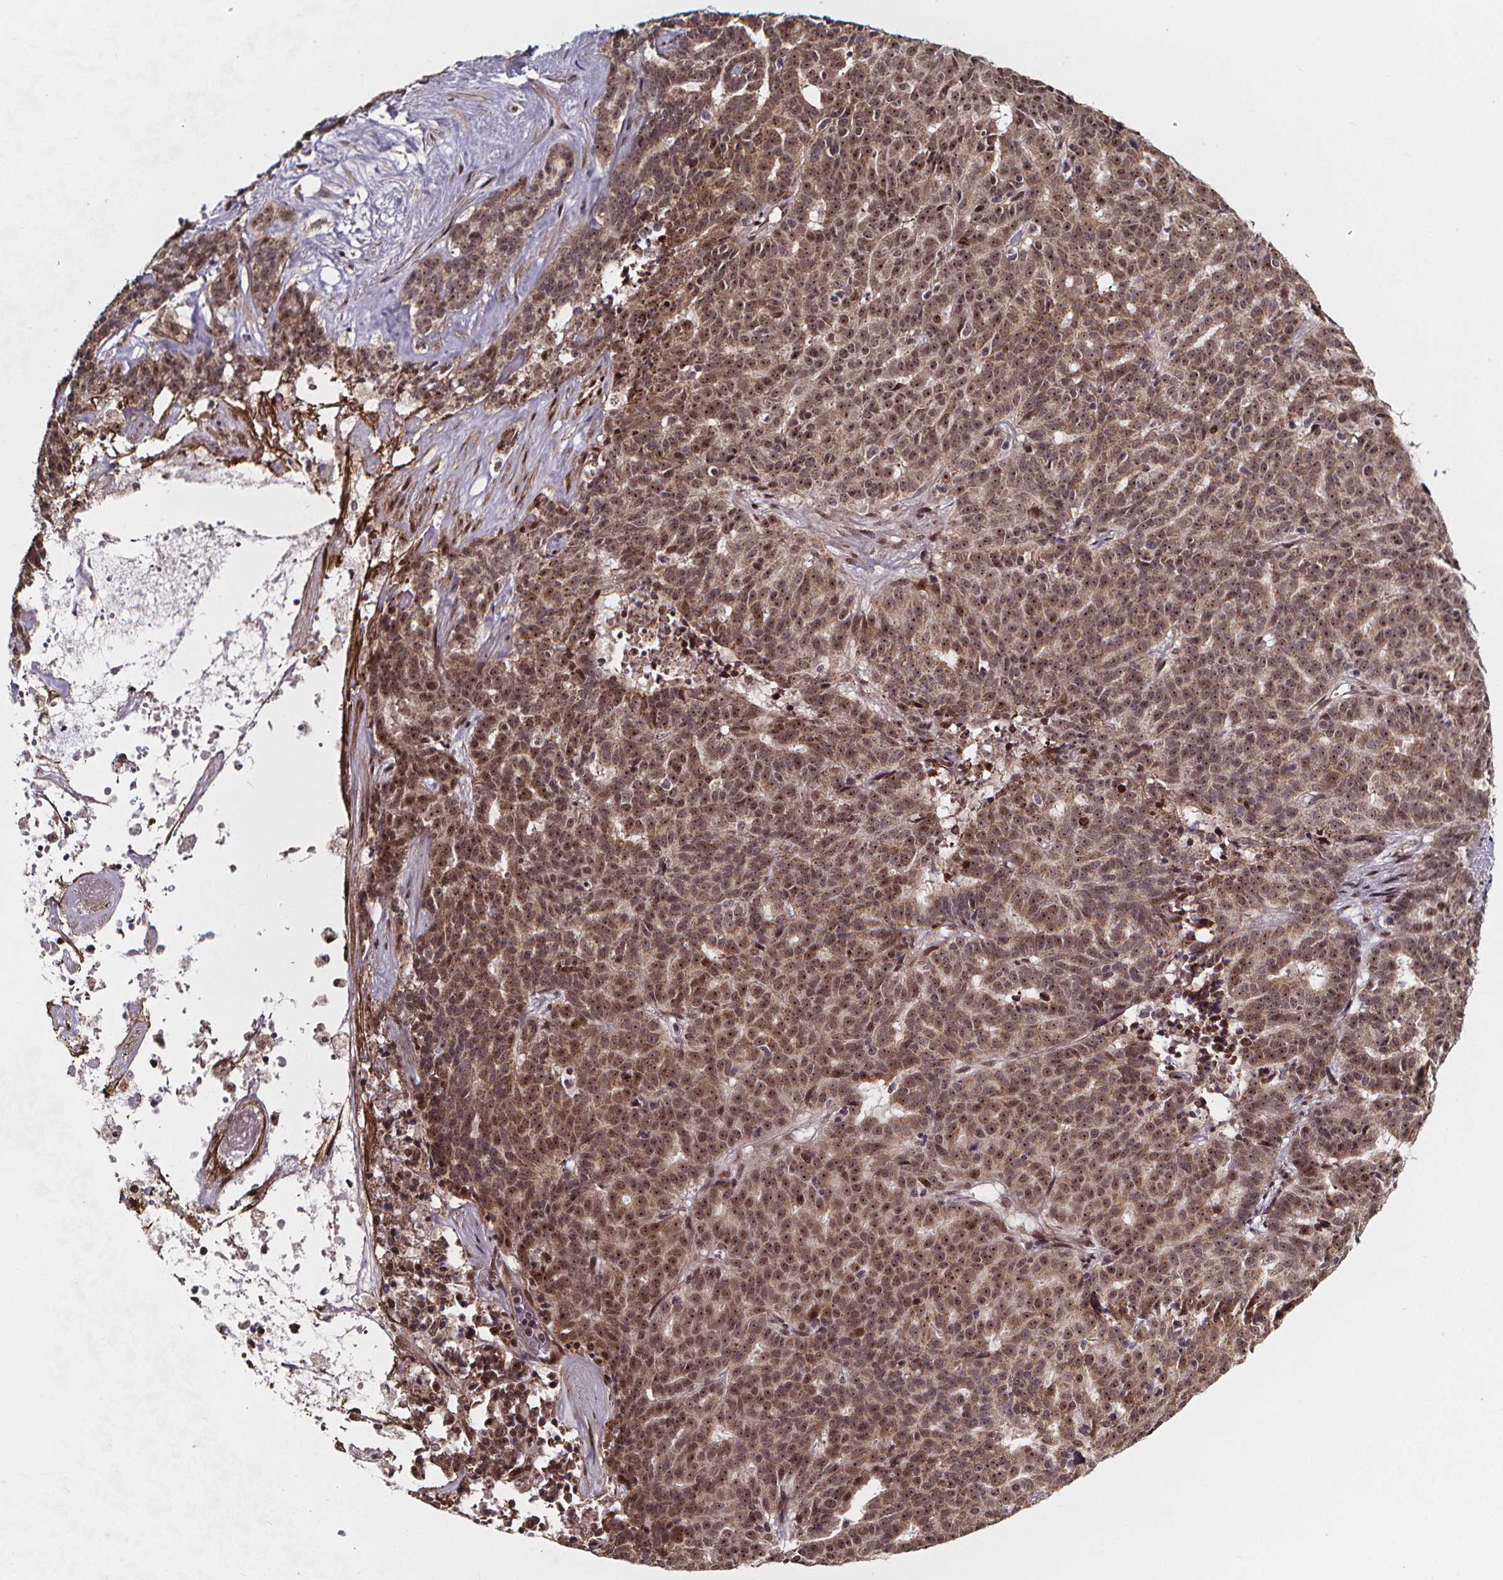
{"staining": {"intensity": "moderate", "quantity": ">75%", "location": "nuclear"}, "tissue": "liver cancer", "cell_type": "Tumor cells", "image_type": "cancer", "snomed": [{"axis": "morphology", "description": "Cholangiocarcinoma"}, {"axis": "topography", "description": "Liver"}], "caption": "Cholangiocarcinoma (liver) was stained to show a protein in brown. There is medium levels of moderate nuclear expression in approximately >75% of tumor cells. The protein of interest is shown in brown color, while the nuclei are stained blue.", "gene": "DDIT3", "patient": {"sex": "female", "age": 47}}